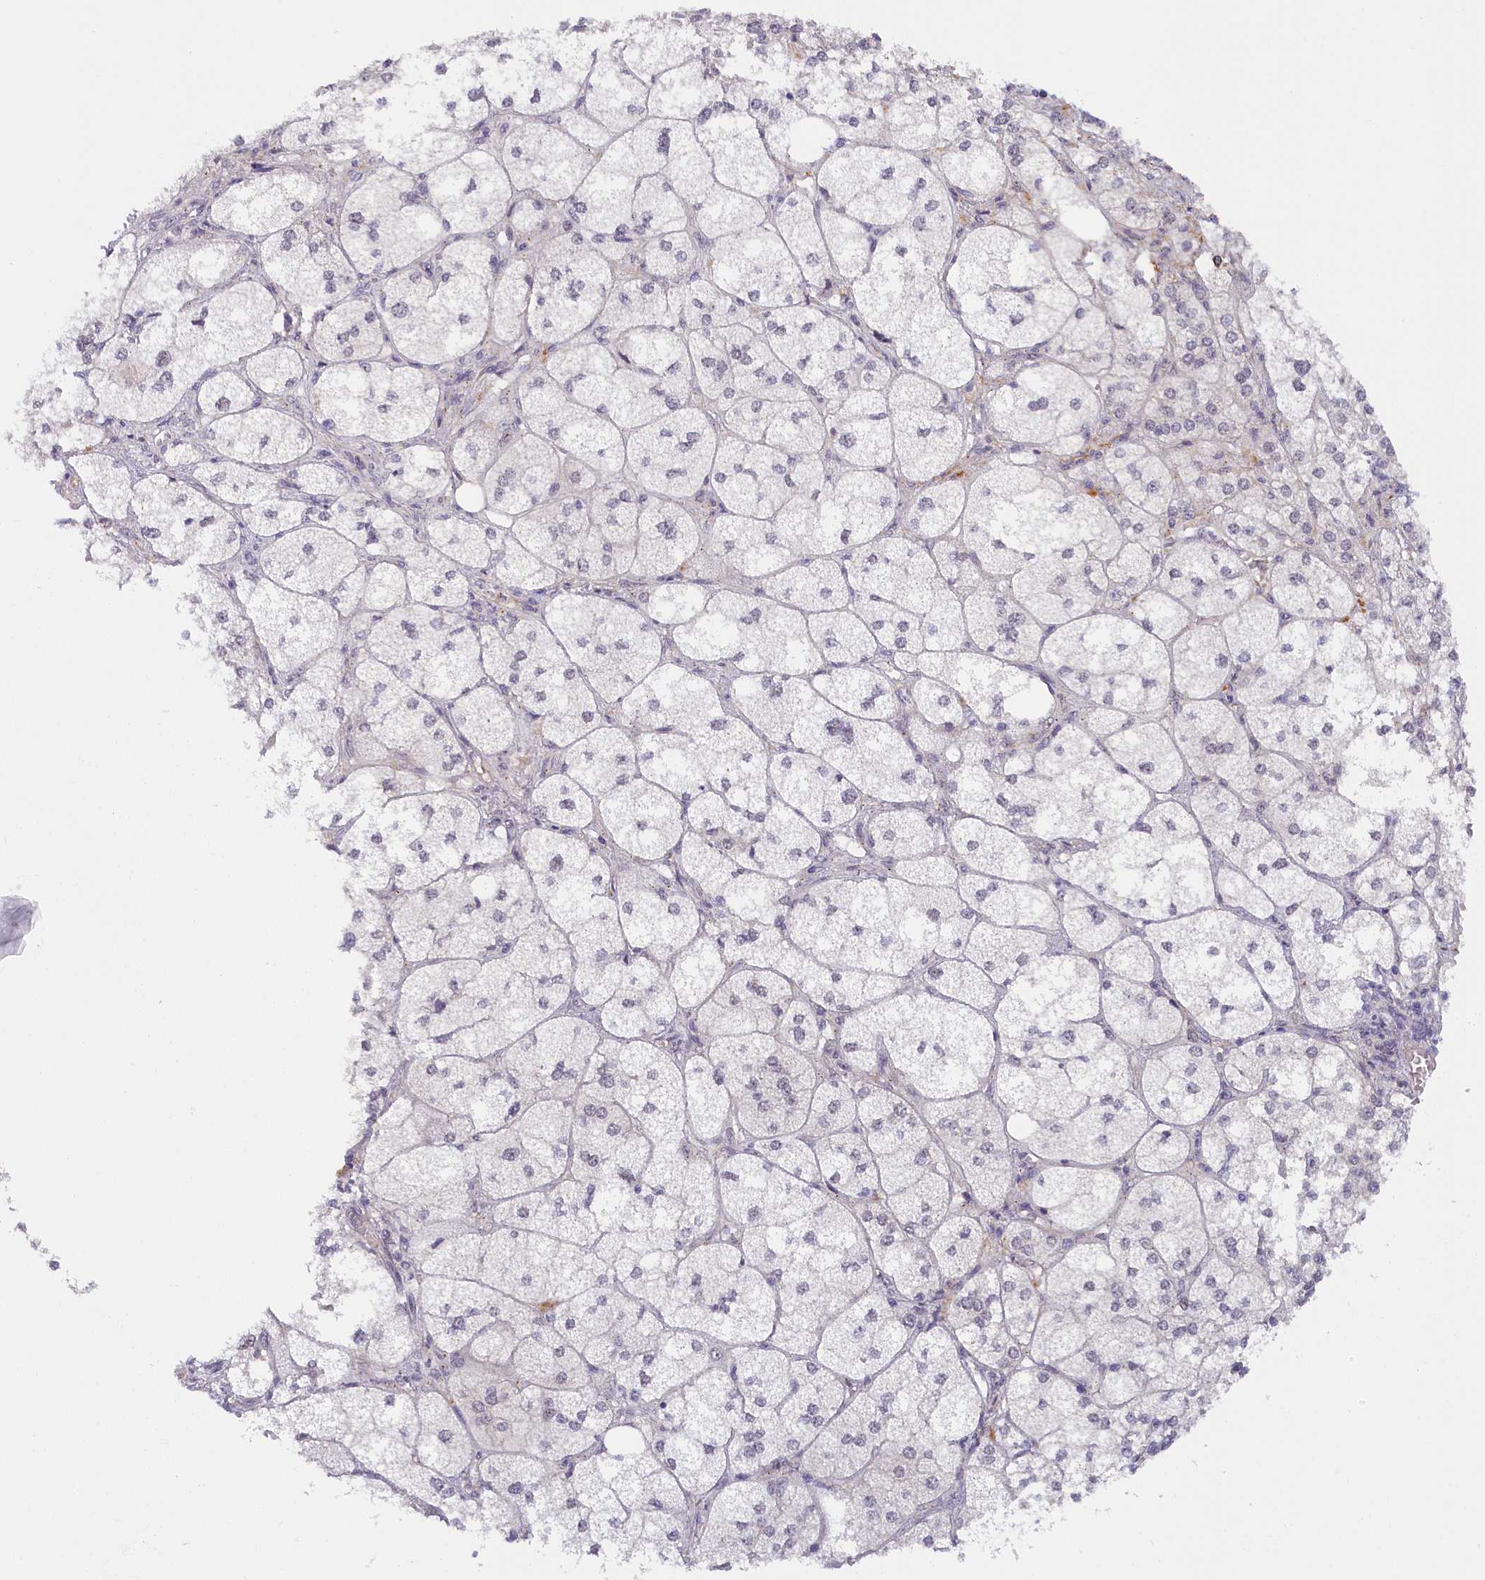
{"staining": {"intensity": "moderate", "quantity": "<25%", "location": "nuclear"}, "tissue": "adrenal gland", "cell_type": "Glandular cells", "image_type": "normal", "snomed": [{"axis": "morphology", "description": "Normal tissue, NOS"}, {"axis": "topography", "description": "Adrenal gland"}], "caption": "Immunohistochemistry micrograph of unremarkable adrenal gland stained for a protein (brown), which reveals low levels of moderate nuclear expression in approximately <25% of glandular cells.", "gene": "SEC31B", "patient": {"sex": "female", "age": 61}}